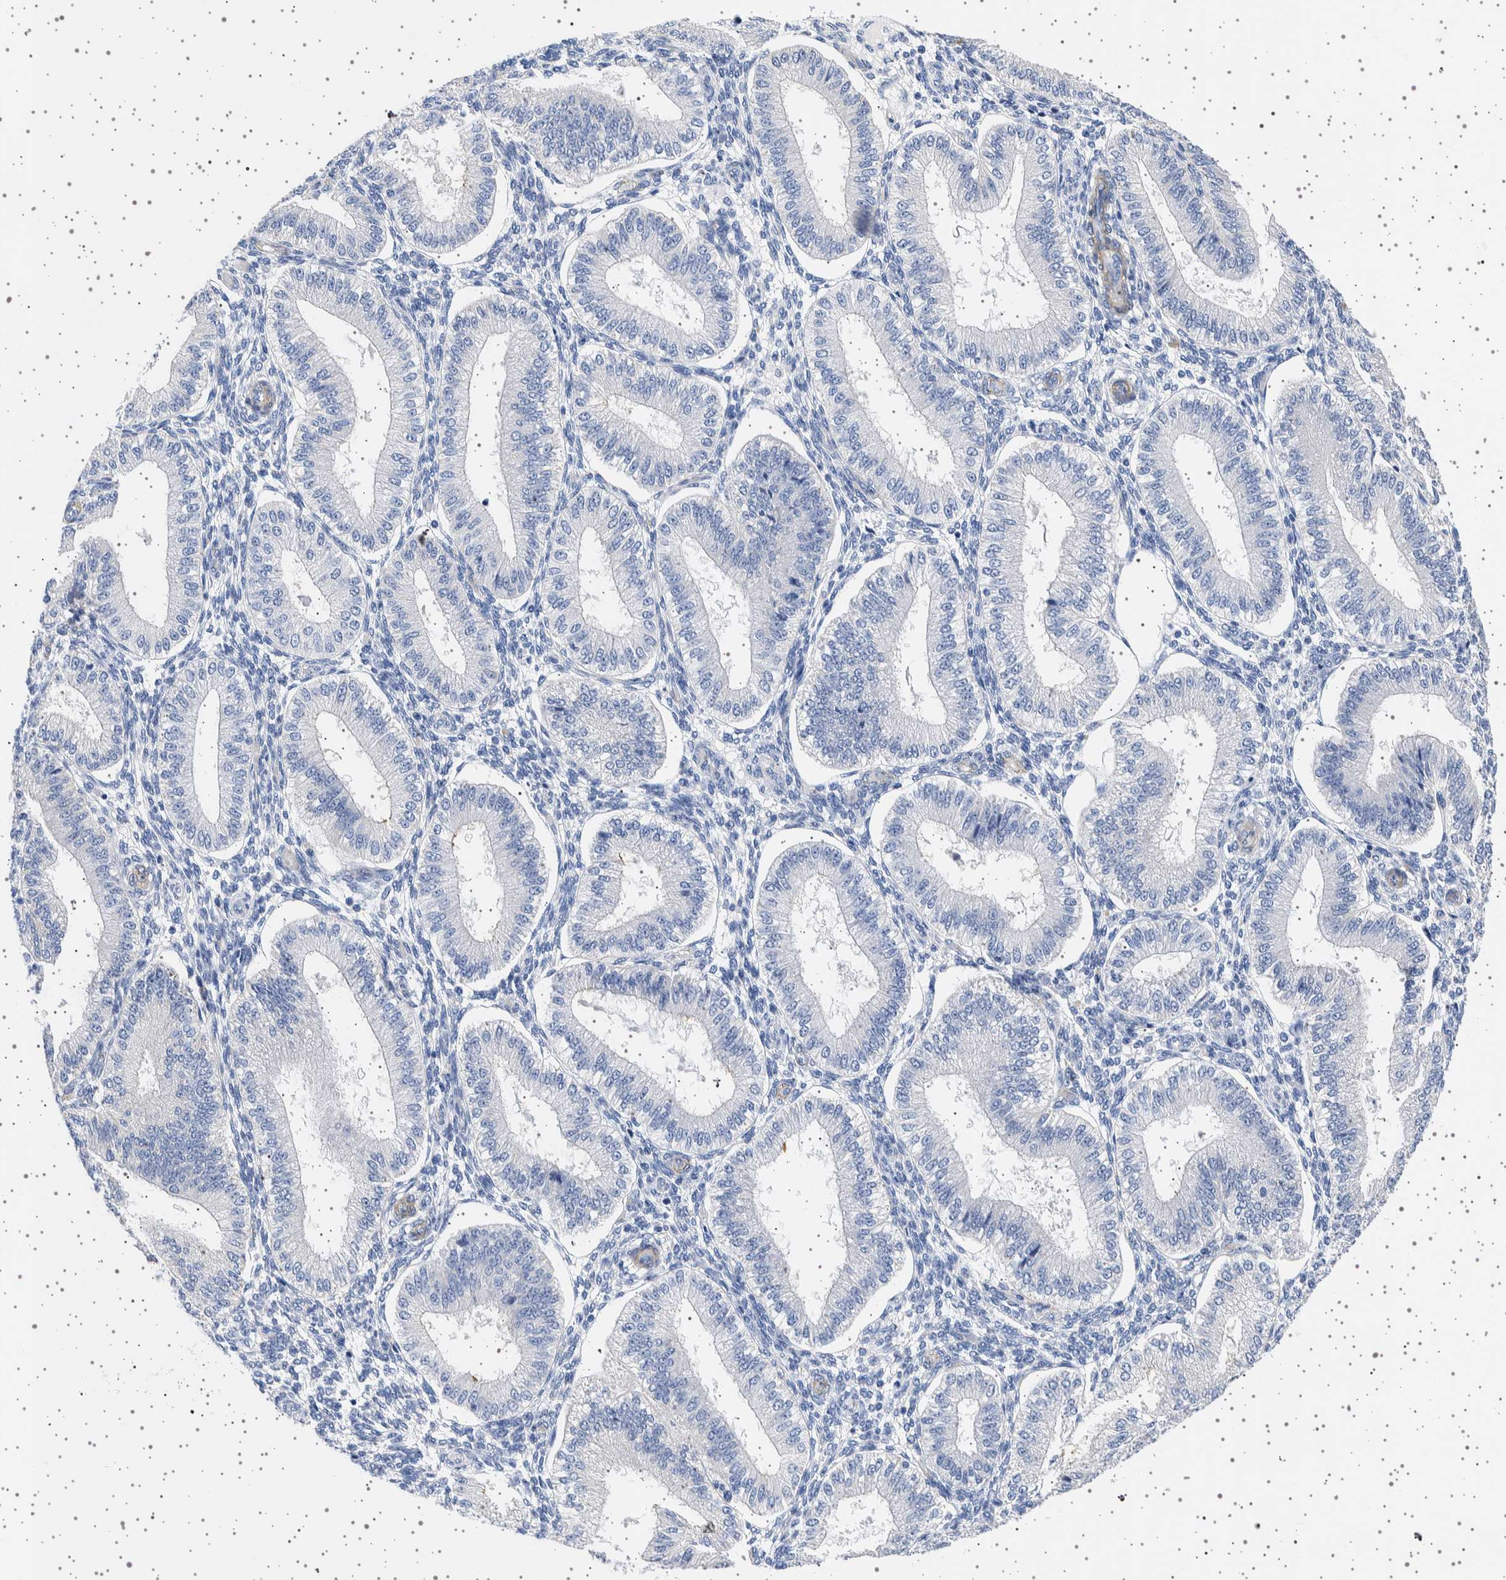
{"staining": {"intensity": "negative", "quantity": "none", "location": "none"}, "tissue": "endometrium", "cell_type": "Cells in endometrial stroma", "image_type": "normal", "snomed": [{"axis": "morphology", "description": "Normal tissue, NOS"}, {"axis": "topography", "description": "Endometrium"}], "caption": "The immunohistochemistry (IHC) photomicrograph has no significant positivity in cells in endometrial stroma of endometrium. (DAB IHC visualized using brightfield microscopy, high magnification).", "gene": "SEPTIN4", "patient": {"sex": "female", "age": 39}}